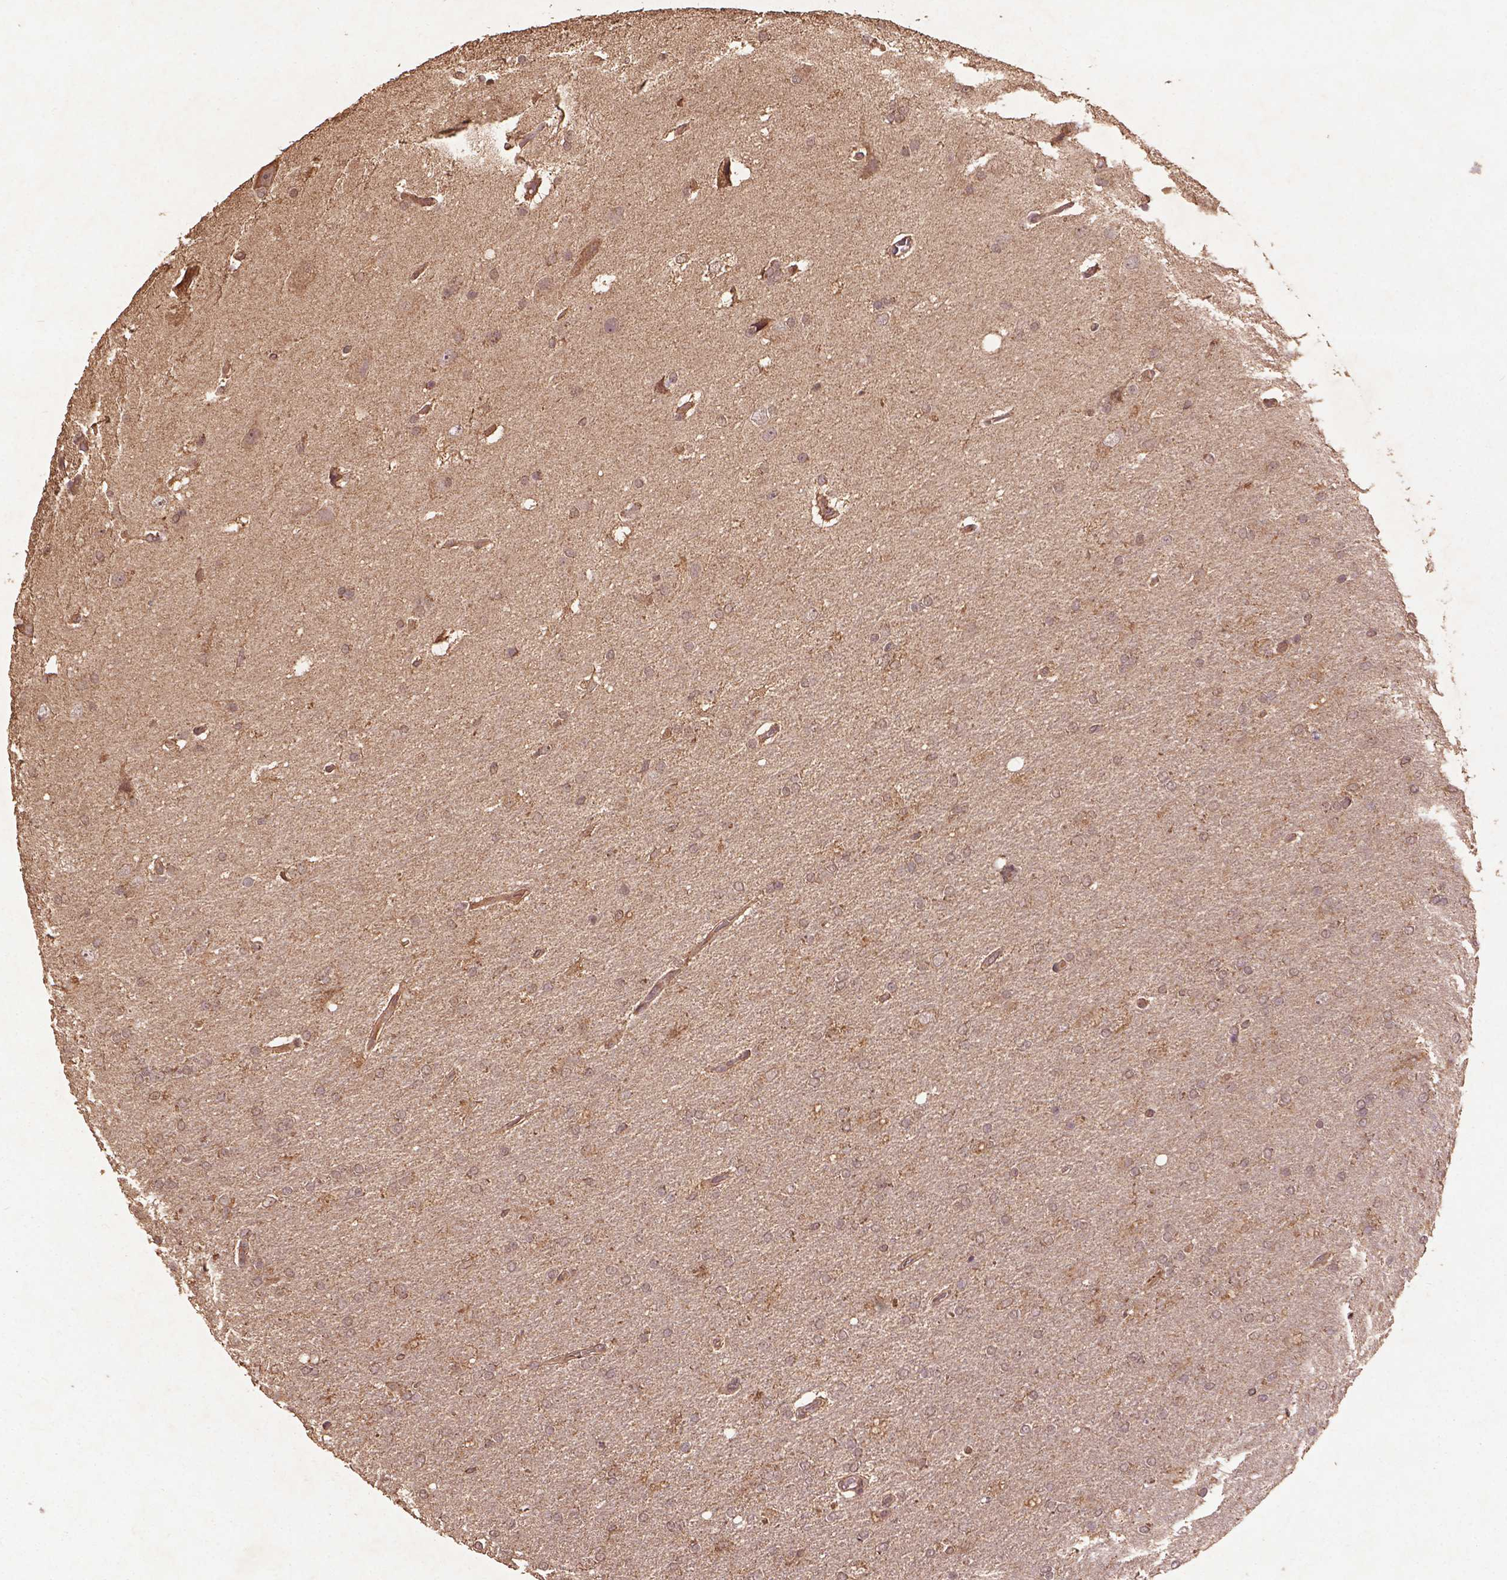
{"staining": {"intensity": "weak", "quantity": ">75%", "location": "cytoplasmic/membranous"}, "tissue": "glioma", "cell_type": "Tumor cells", "image_type": "cancer", "snomed": [{"axis": "morphology", "description": "Glioma, malignant, High grade"}, {"axis": "topography", "description": "Cerebral cortex"}], "caption": "This is a histology image of immunohistochemistry staining of malignant high-grade glioma, which shows weak expression in the cytoplasmic/membranous of tumor cells.", "gene": "BABAM1", "patient": {"sex": "male", "age": 70}}